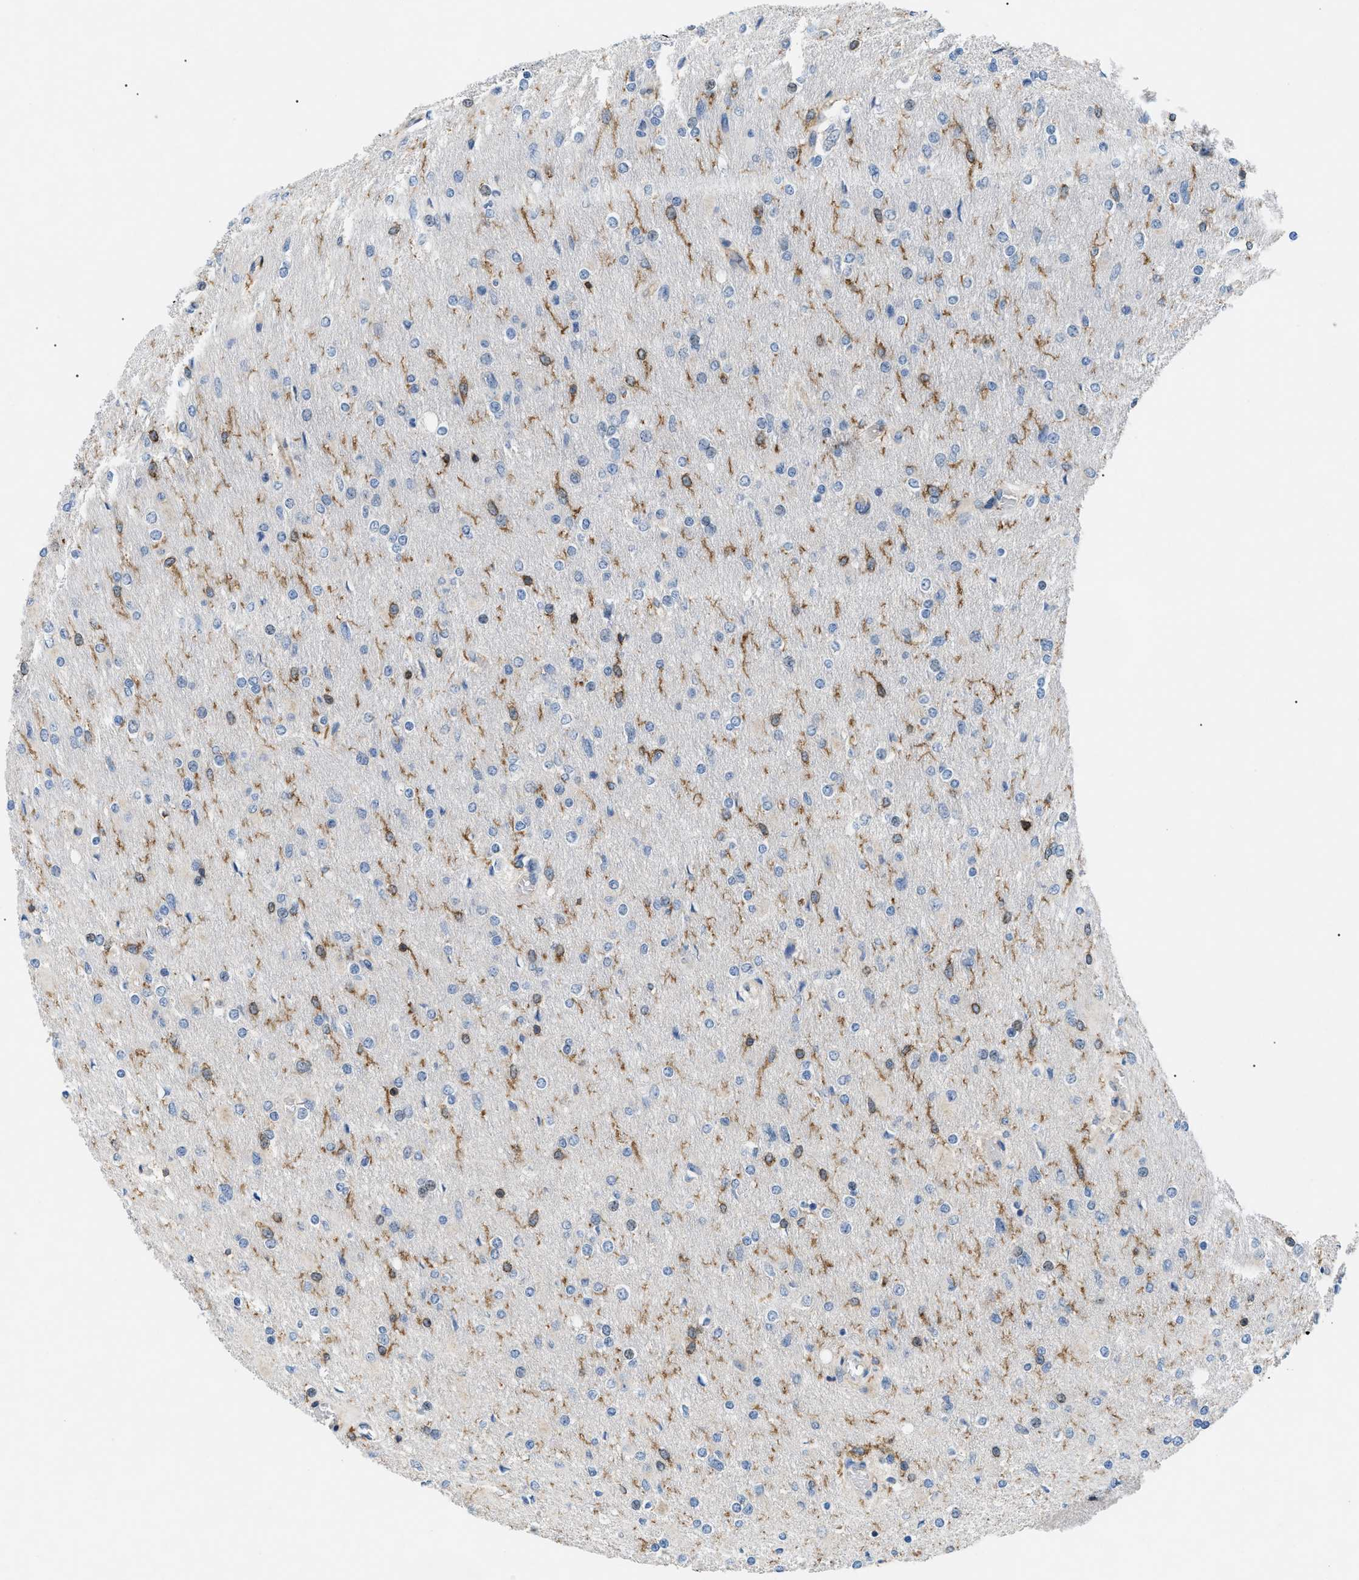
{"staining": {"intensity": "negative", "quantity": "none", "location": "none"}, "tissue": "glioma", "cell_type": "Tumor cells", "image_type": "cancer", "snomed": [{"axis": "morphology", "description": "Glioma, malignant, High grade"}, {"axis": "topography", "description": "Cerebral cortex"}], "caption": "High power microscopy photomicrograph of an immunohistochemistry histopathology image of glioma, revealing no significant staining in tumor cells.", "gene": "INPP5D", "patient": {"sex": "female", "age": 36}}